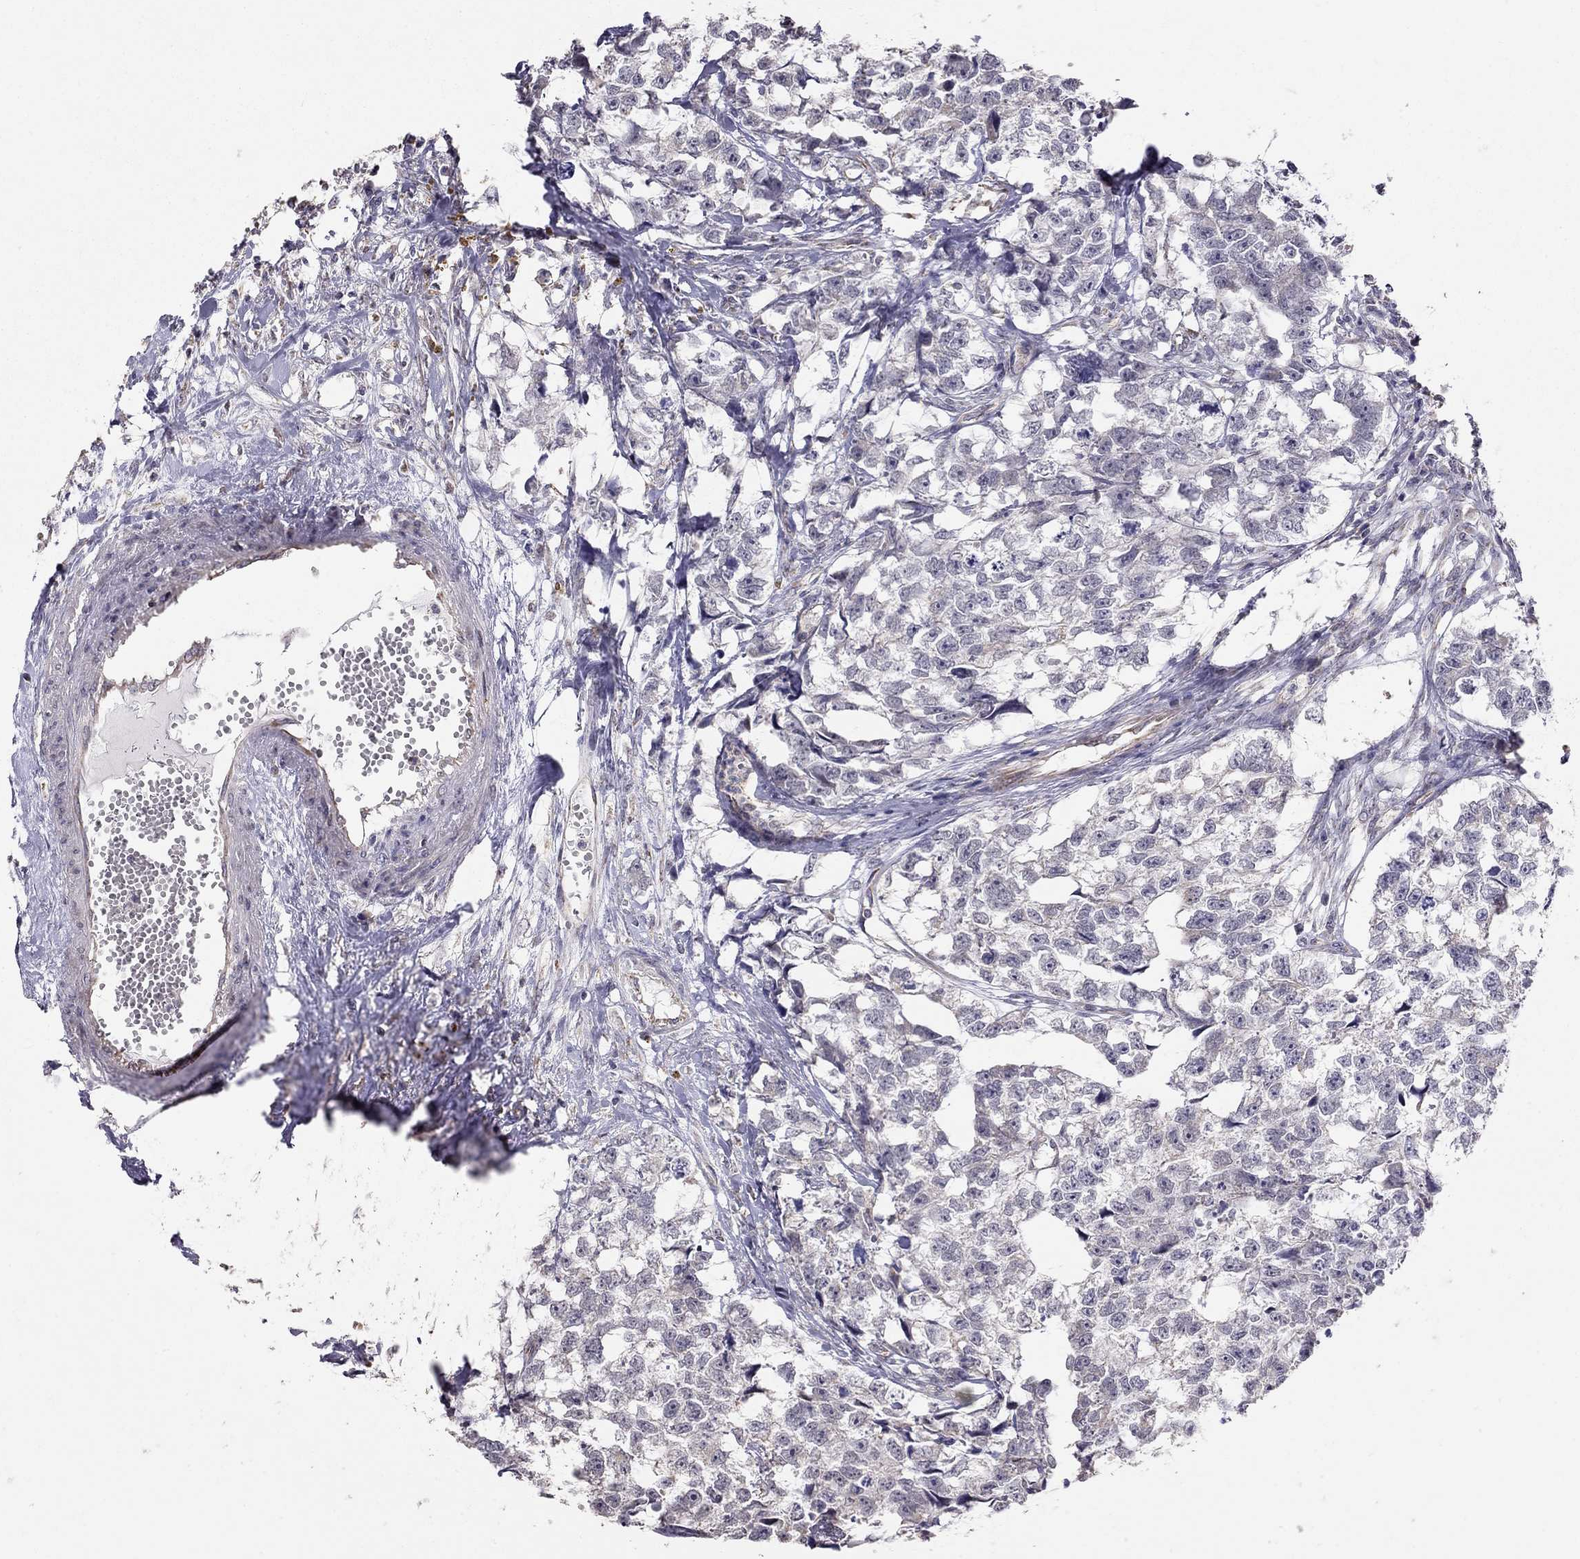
{"staining": {"intensity": "negative", "quantity": "none", "location": "none"}, "tissue": "testis cancer", "cell_type": "Tumor cells", "image_type": "cancer", "snomed": [{"axis": "morphology", "description": "Carcinoma, Embryonal, NOS"}, {"axis": "morphology", "description": "Teratoma, malignant, NOS"}, {"axis": "topography", "description": "Testis"}], "caption": "Testis cancer was stained to show a protein in brown. There is no significant expression in tumor cells.", "gene": "LRIT3", "patient": {"sex": "male", "age": 44}}